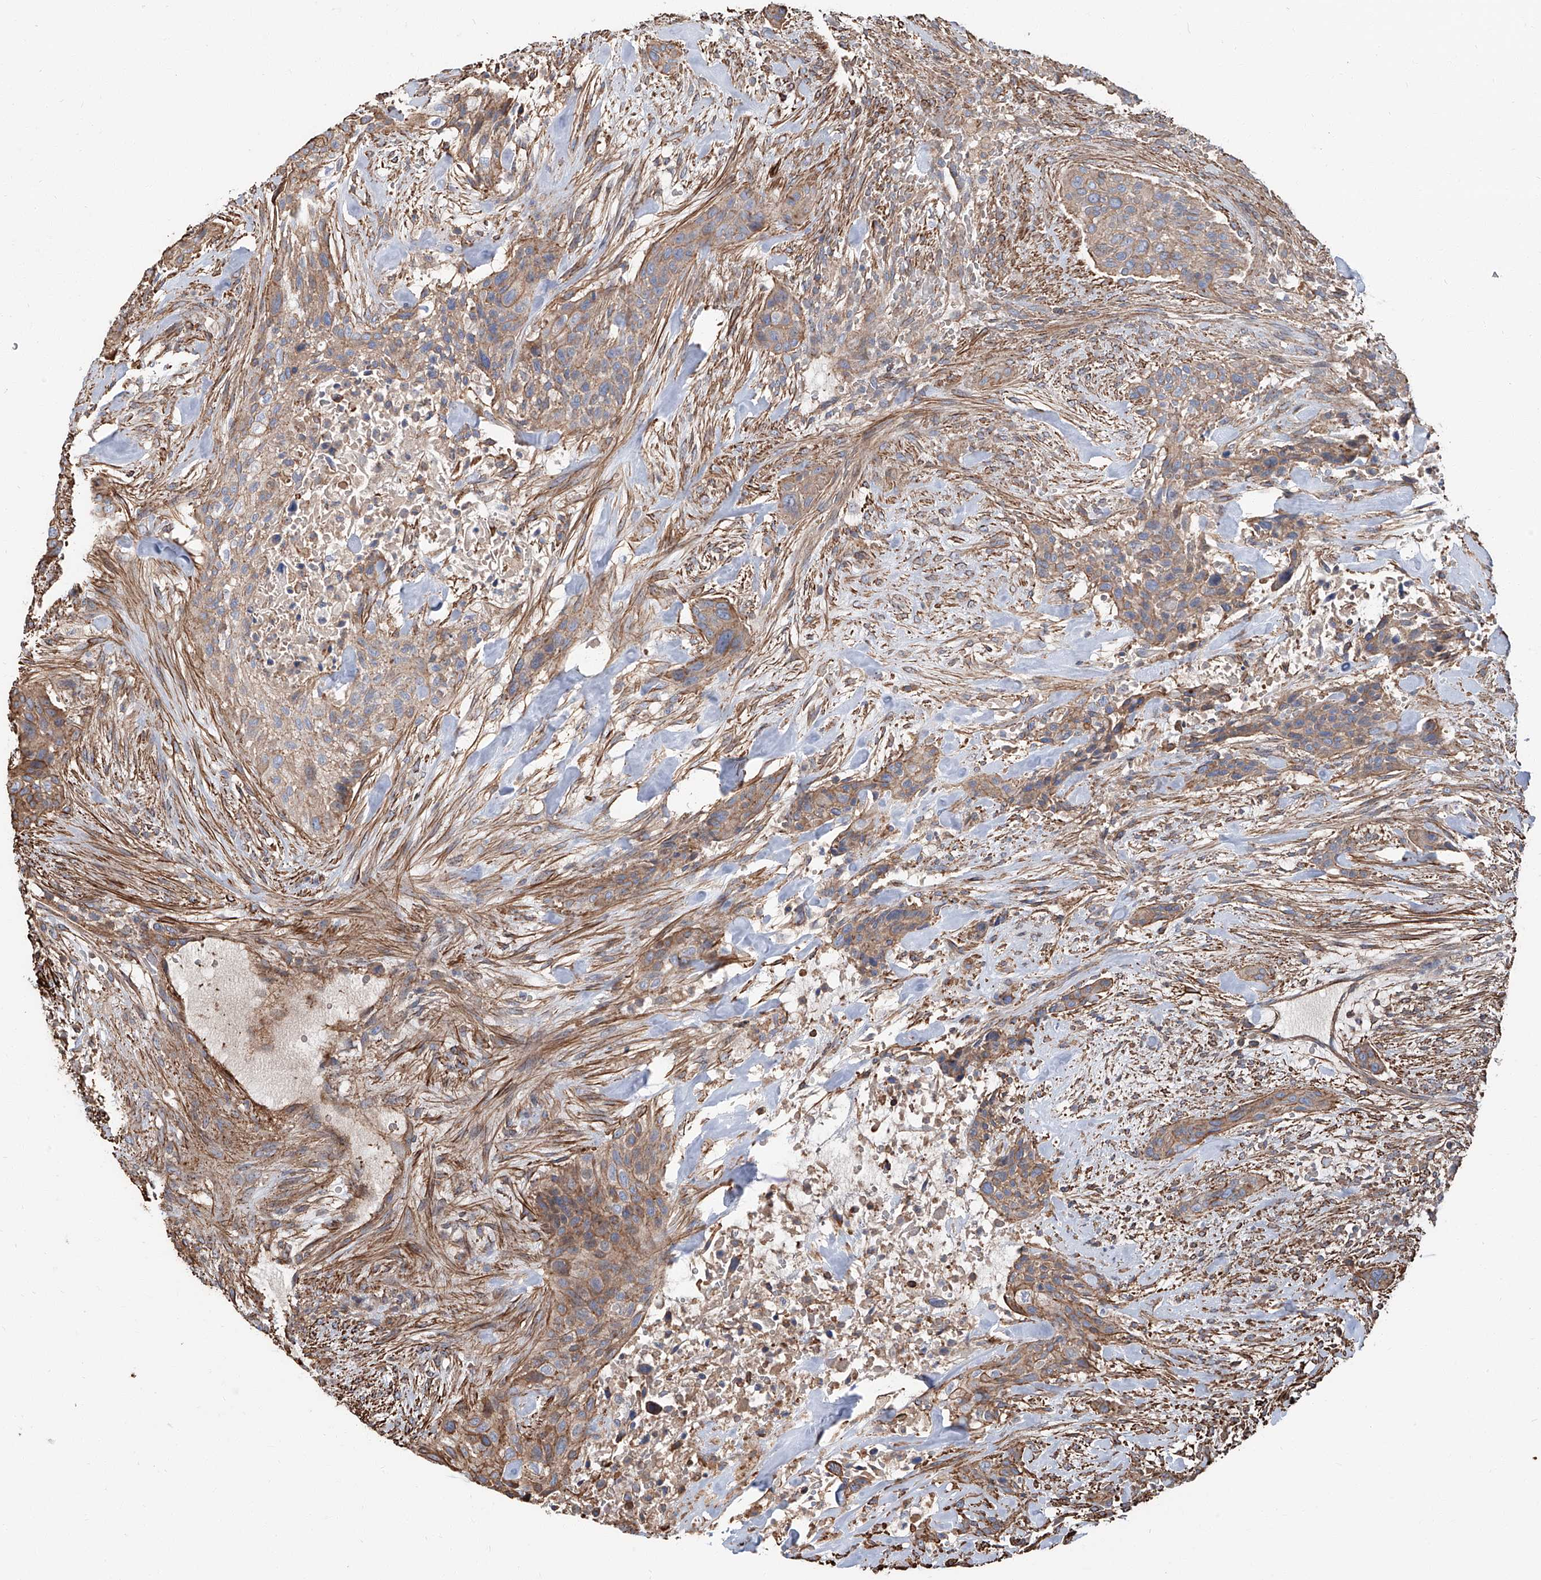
{"staining": {"intensity": "moderate", "quantity": ">75%", "location": "cytoplasmic/membranous"}, "tissue": "urothelial cancer", "cell_type": "Tumor cells", "image_type": "cancer", "snomed": [{"axis": "morphology", "description": "Urothelial carcinoma, High grade"}, {"axis": "topography", "description": "Urinary bladder"}], "caption": "Urothelial carcinoma (high-grade) stained with a brown dye exhibits moderate cytoplasmic/membranous positive positivity in approximately >75% of tumor cells.", "gene": "PIEZO2", "patient": {"sex": "male", "age": 35}}